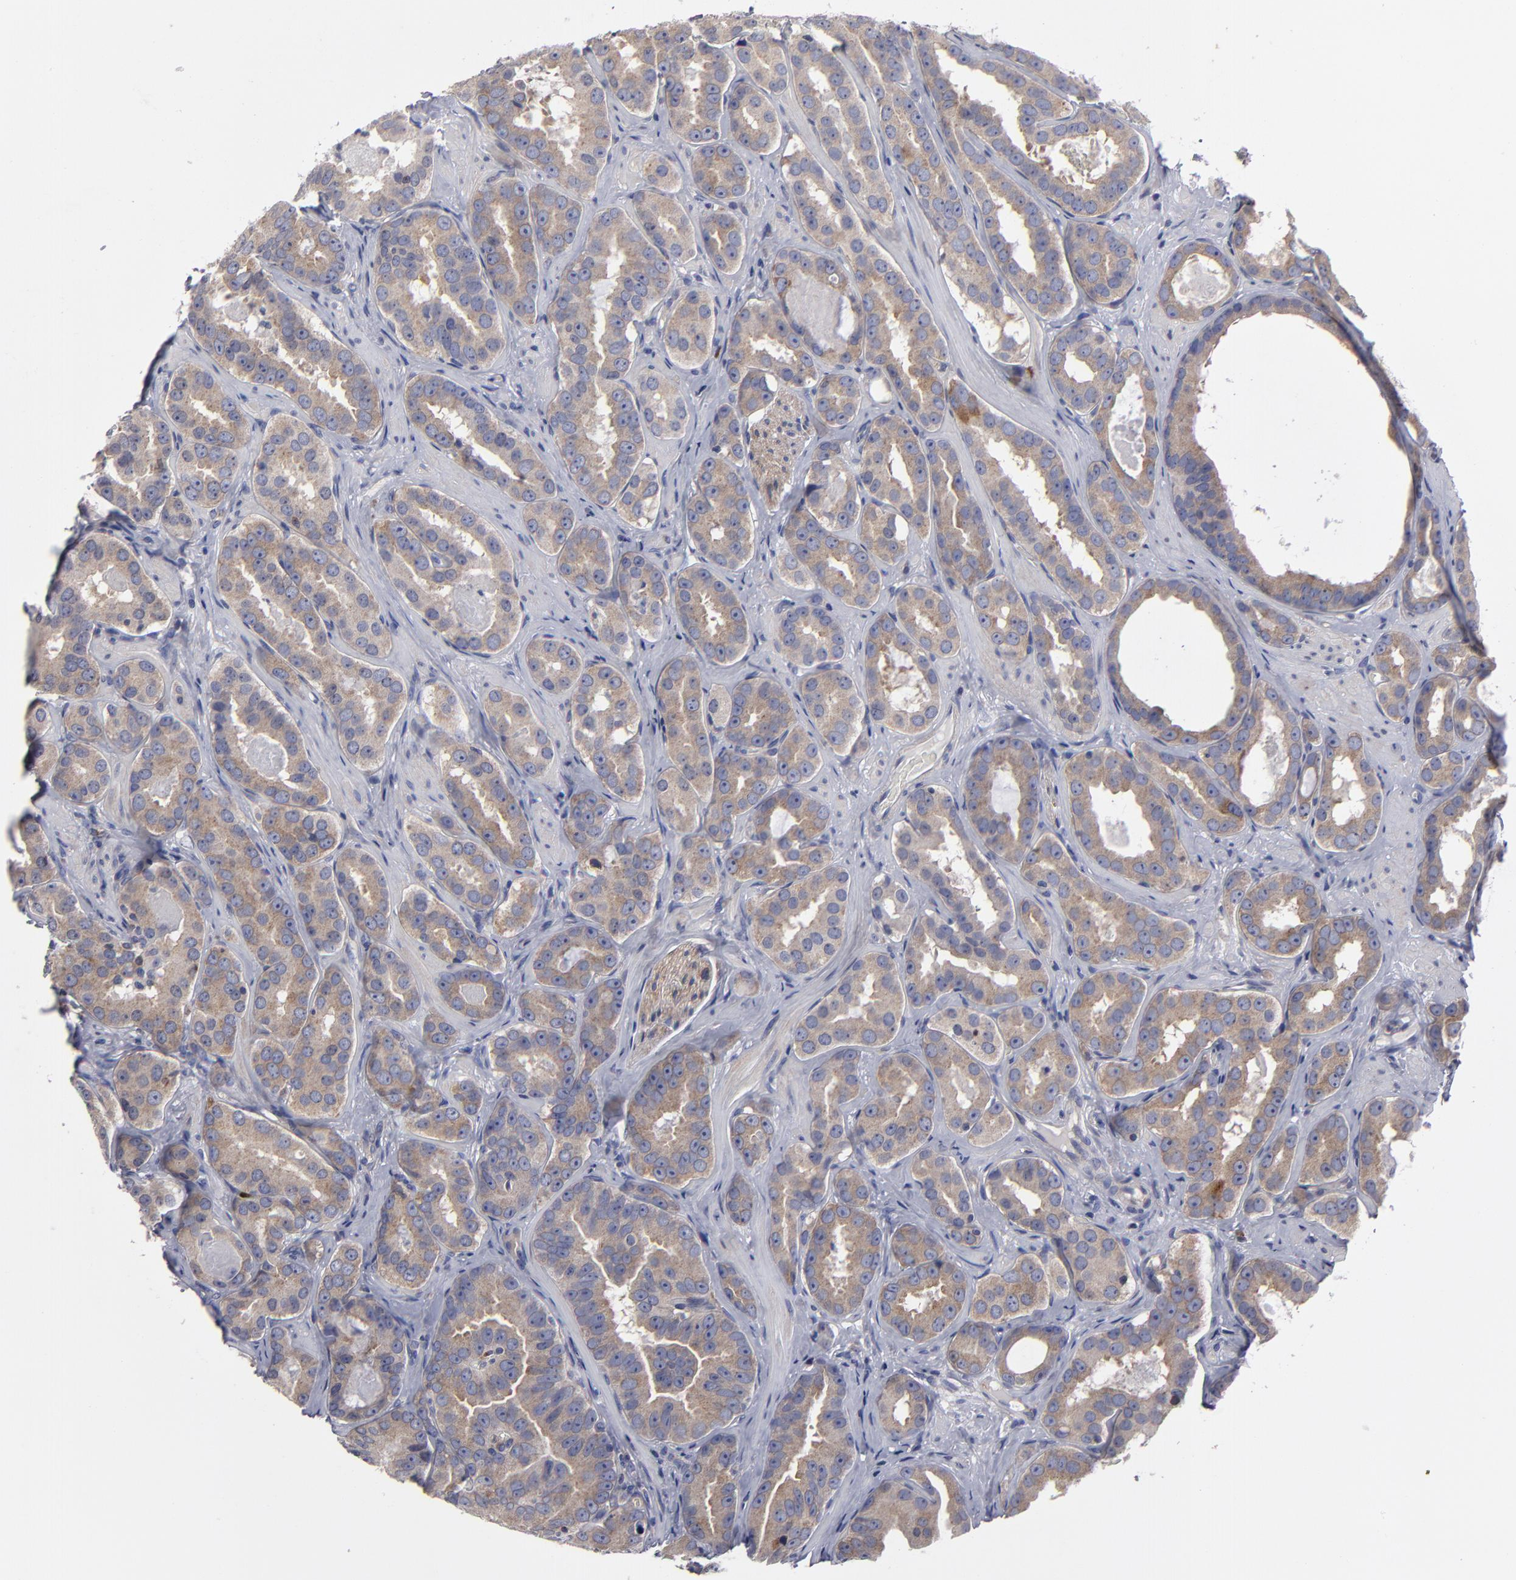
{"staining": {"intensity": "moderate", "quantity": ">75%", "location": "cytoplasmic/membranous"}, "tissue": "prostate cancer", "cell_type": "Tumor cells", "image_type": "cancer", "snomed": [{"axis": "morphology", "description": "Adenocarcinoma, Low grade"}, {"axis": "topography", "description": "Prostate"}], "caption": "Prostate cancer (adenocarcinoma (low-grade)) tissue shows moderate cytoplasmic/membranous staining in about >75% of tumor cells, visualized by immunohistochemistry.", "gene": "CEP97", "patient": {"sex": "male", "age": 59}}